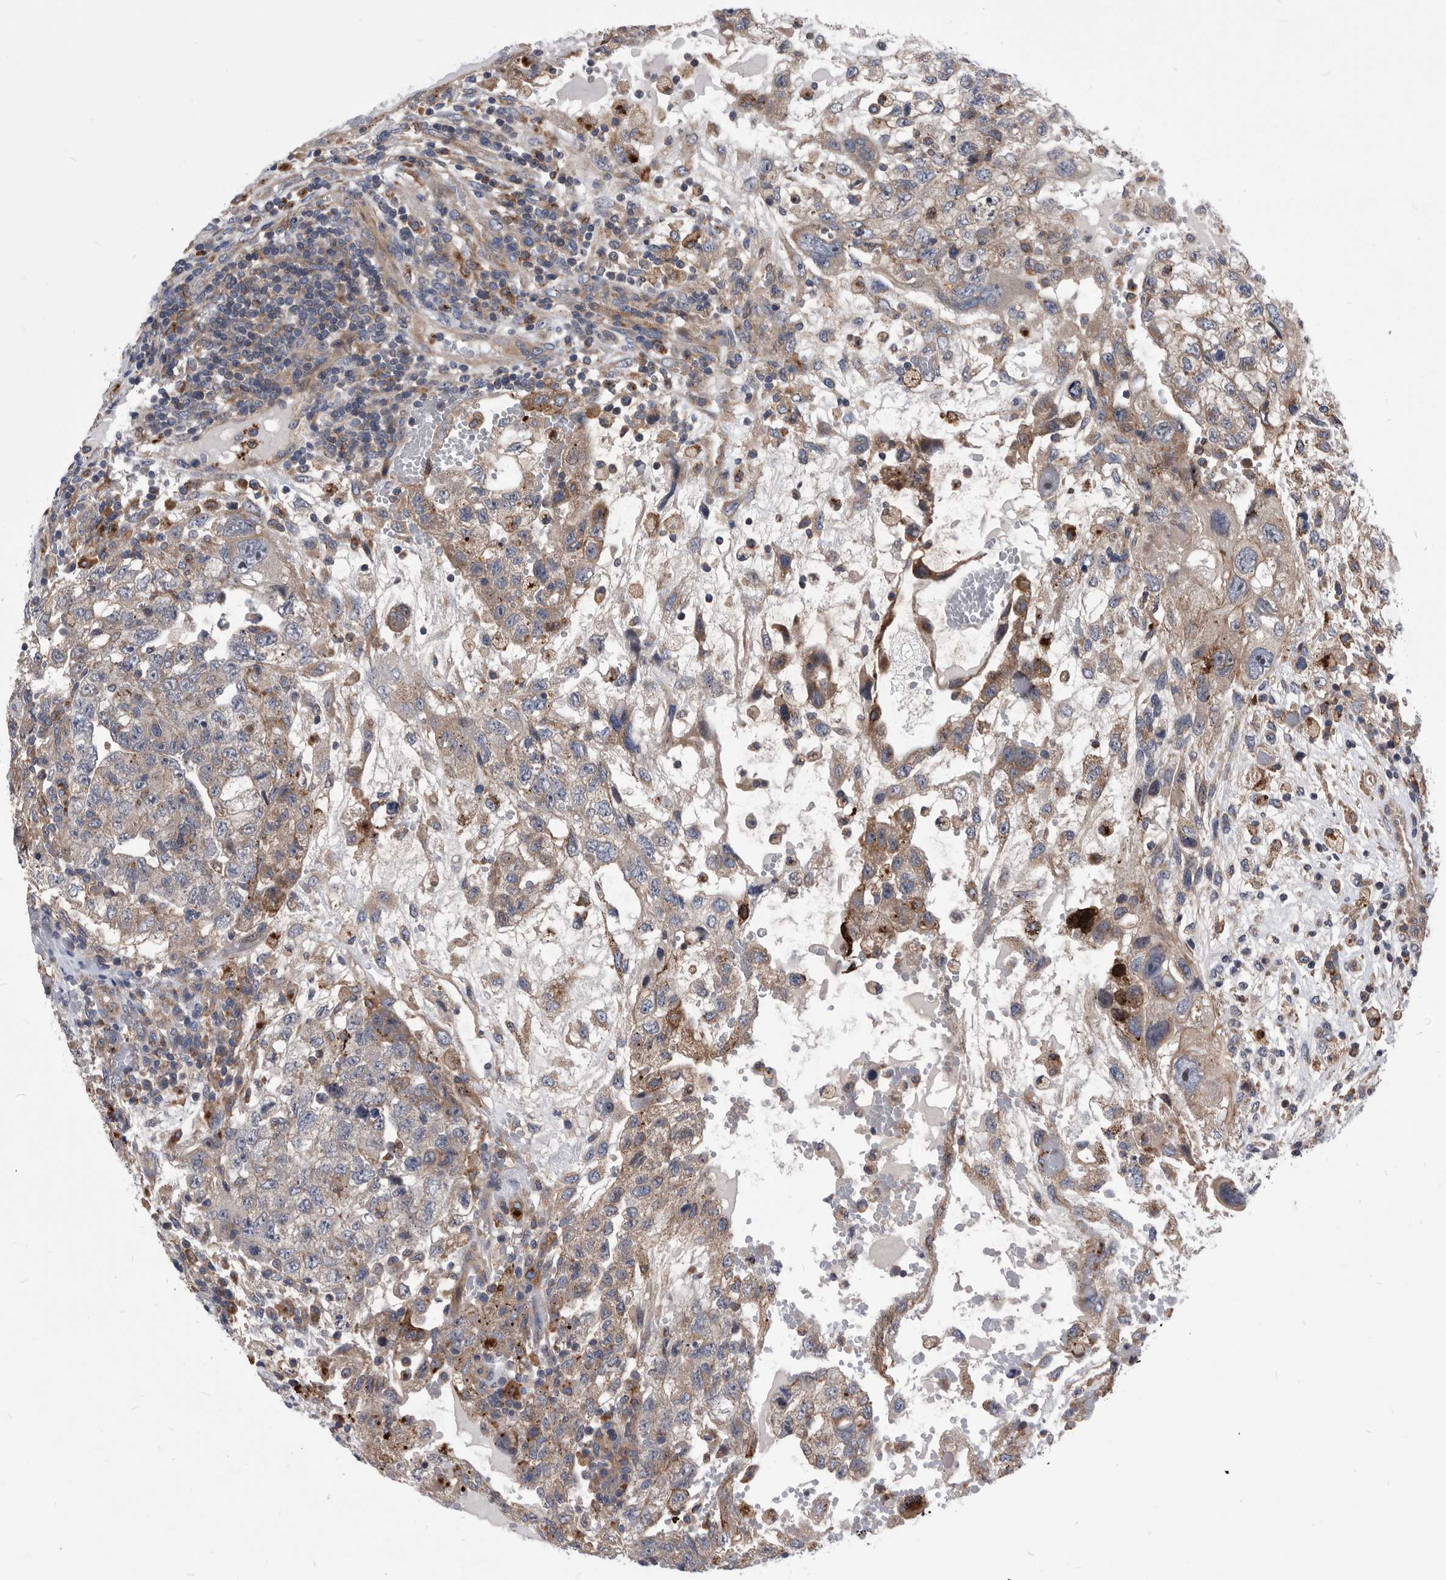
{"staining": {"intensity": "moderate", "quantity": "25%-75%", "location": "cytoplasmic/membranous"}, "tissue": "testis cancer", "cell_type": "Tumor cells", "image_type": "cancer", "snomed": [{"axis": "morphology", "description": "Carcinoma, Embryonal, NOS"}, {"axis": "topography", "description": "Testis"}], "caption": "Protein staining of embryonal carcinoma (testis) tissue reveals moderate cytoplasmic/membranous staining in about 25%-75% of tumor cells.", "gene": "BAIAP3", "patient": {"sex": "male", "age": 36}}